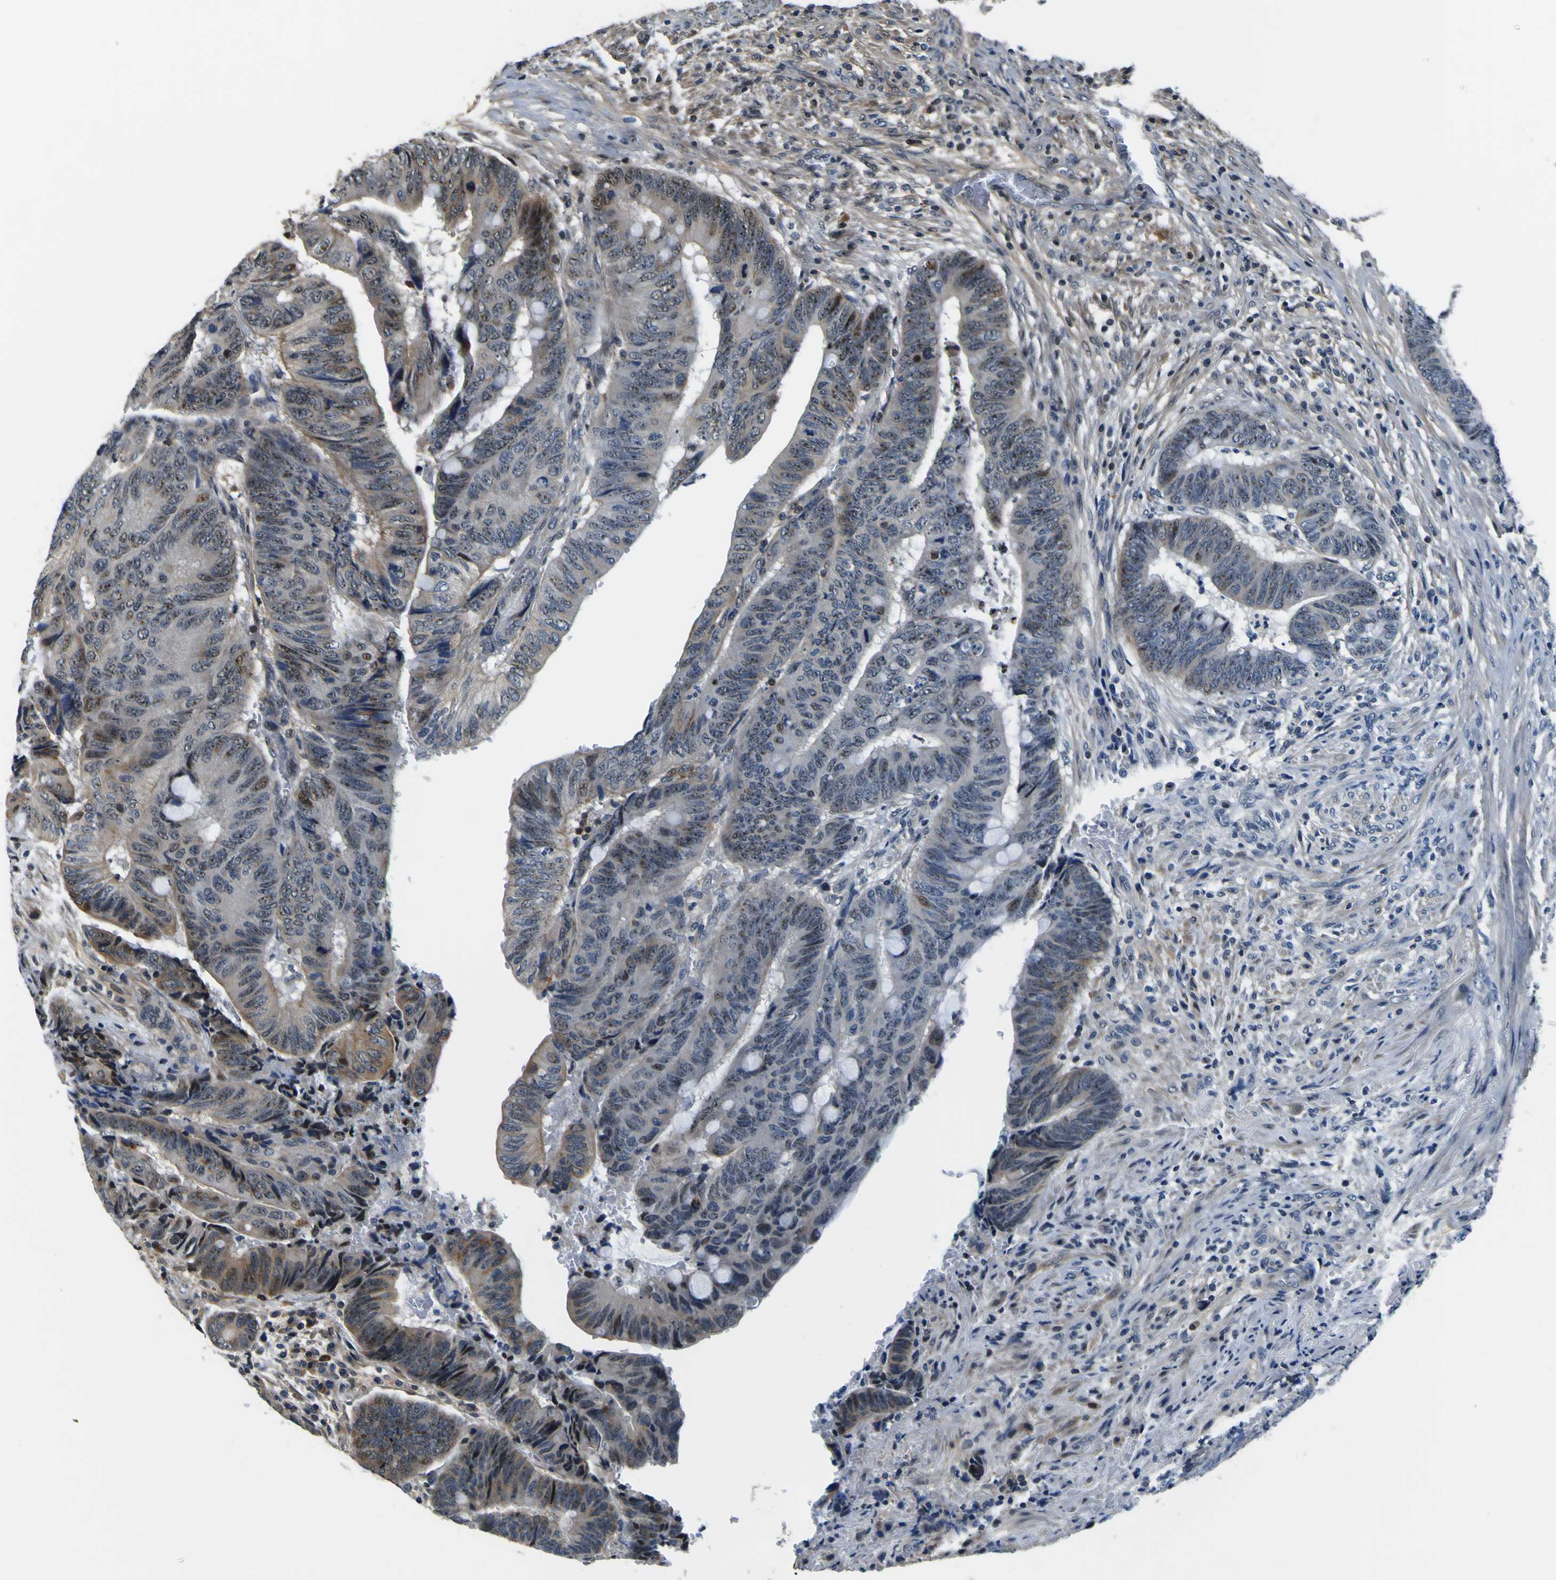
{"staining": {"intensity": "moderate", "quantity": "25%-75%", "location": "cytoplasmic/membranous,nuclear"}, "tissue": "colorectal cancer", "cell_type": "Tumor cells", "image_type": "cancer", "snomed": [{"axis": "morphology", "description": "Normal tissue, NOS"}, {"axis": "morphology", "description": "Adenocarcinoma, NOS"}, {"axis": "topography", "description": "Rectum"}, {"axis": "topography", "description": "Peripheral nerve tissue"}], "caption": "Immunohistochemistry (DAB) staining of human colorectal cancer shows moderate cytoplasmic/membranous and nuclear protein expression in approximately 25%-75% of tumor cells. The staining was performed using DAB, with brown indicating positive protein expression. Nuclei are stained blue with hematoxylin.", "gene": "LRP4", "patient": {"sex": "male", "age": 92}}